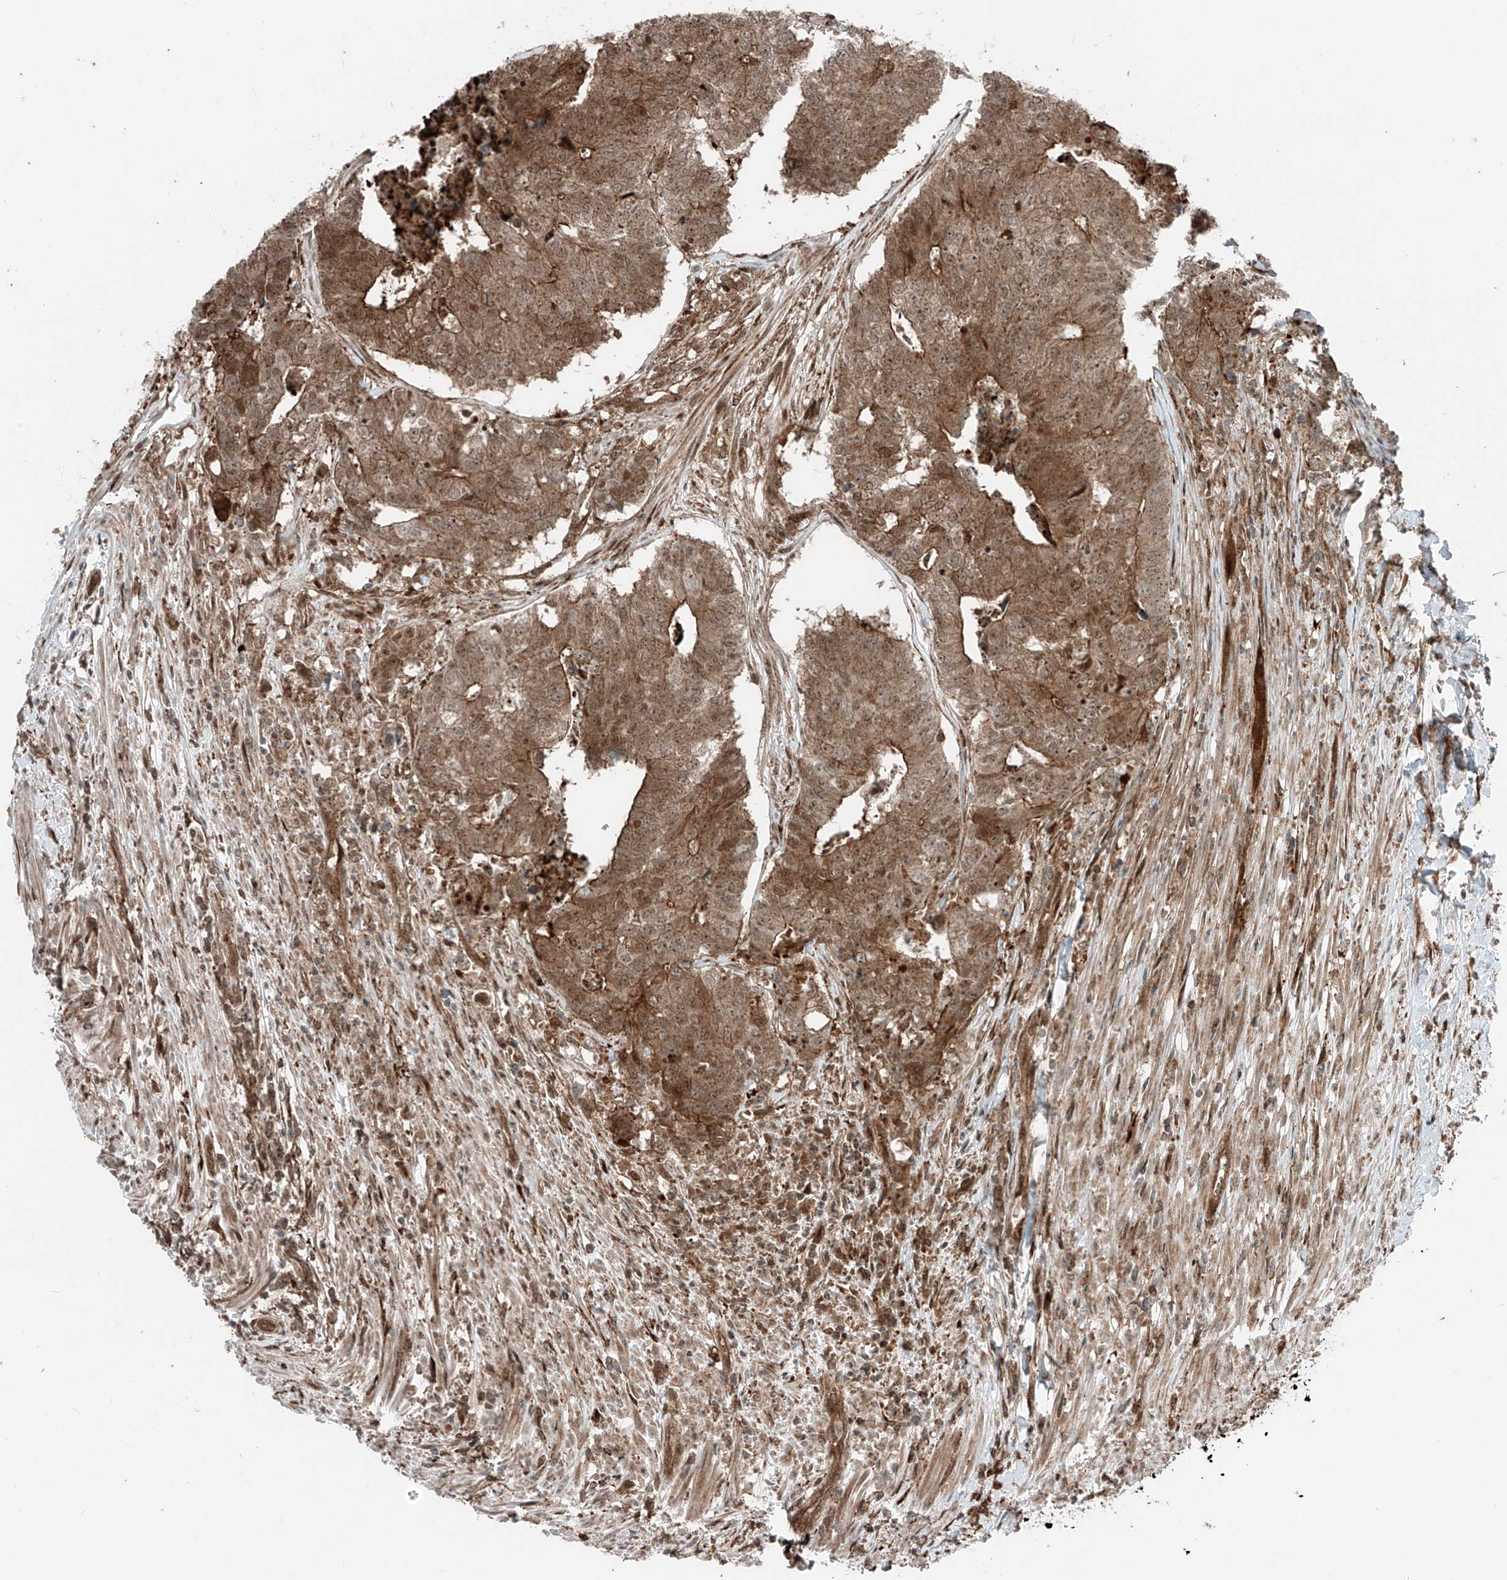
{"staining": {"intensity": "moderate", "quantity": ">75%", "location": "cytoplasmic/membranous"}, "tissue": "colorectal cancer", "cell_type": "Tumor cells", "image_type": "cancer", "snomed": [{"axis": "morphology", "description": "Adenocarcinoma, NOS"}, {"axis": "topography", "description": "Colon"}], "caption": "IHC histopathology image of colorectal cancer (adenocarcinoma) stained for a protein (brown), which displays medium levels of moderate cytoplasmic/membranous positivity in about >75% of tumor cells.", "gene": "USP48", "patient": {"sex": "female", "age": 67}}